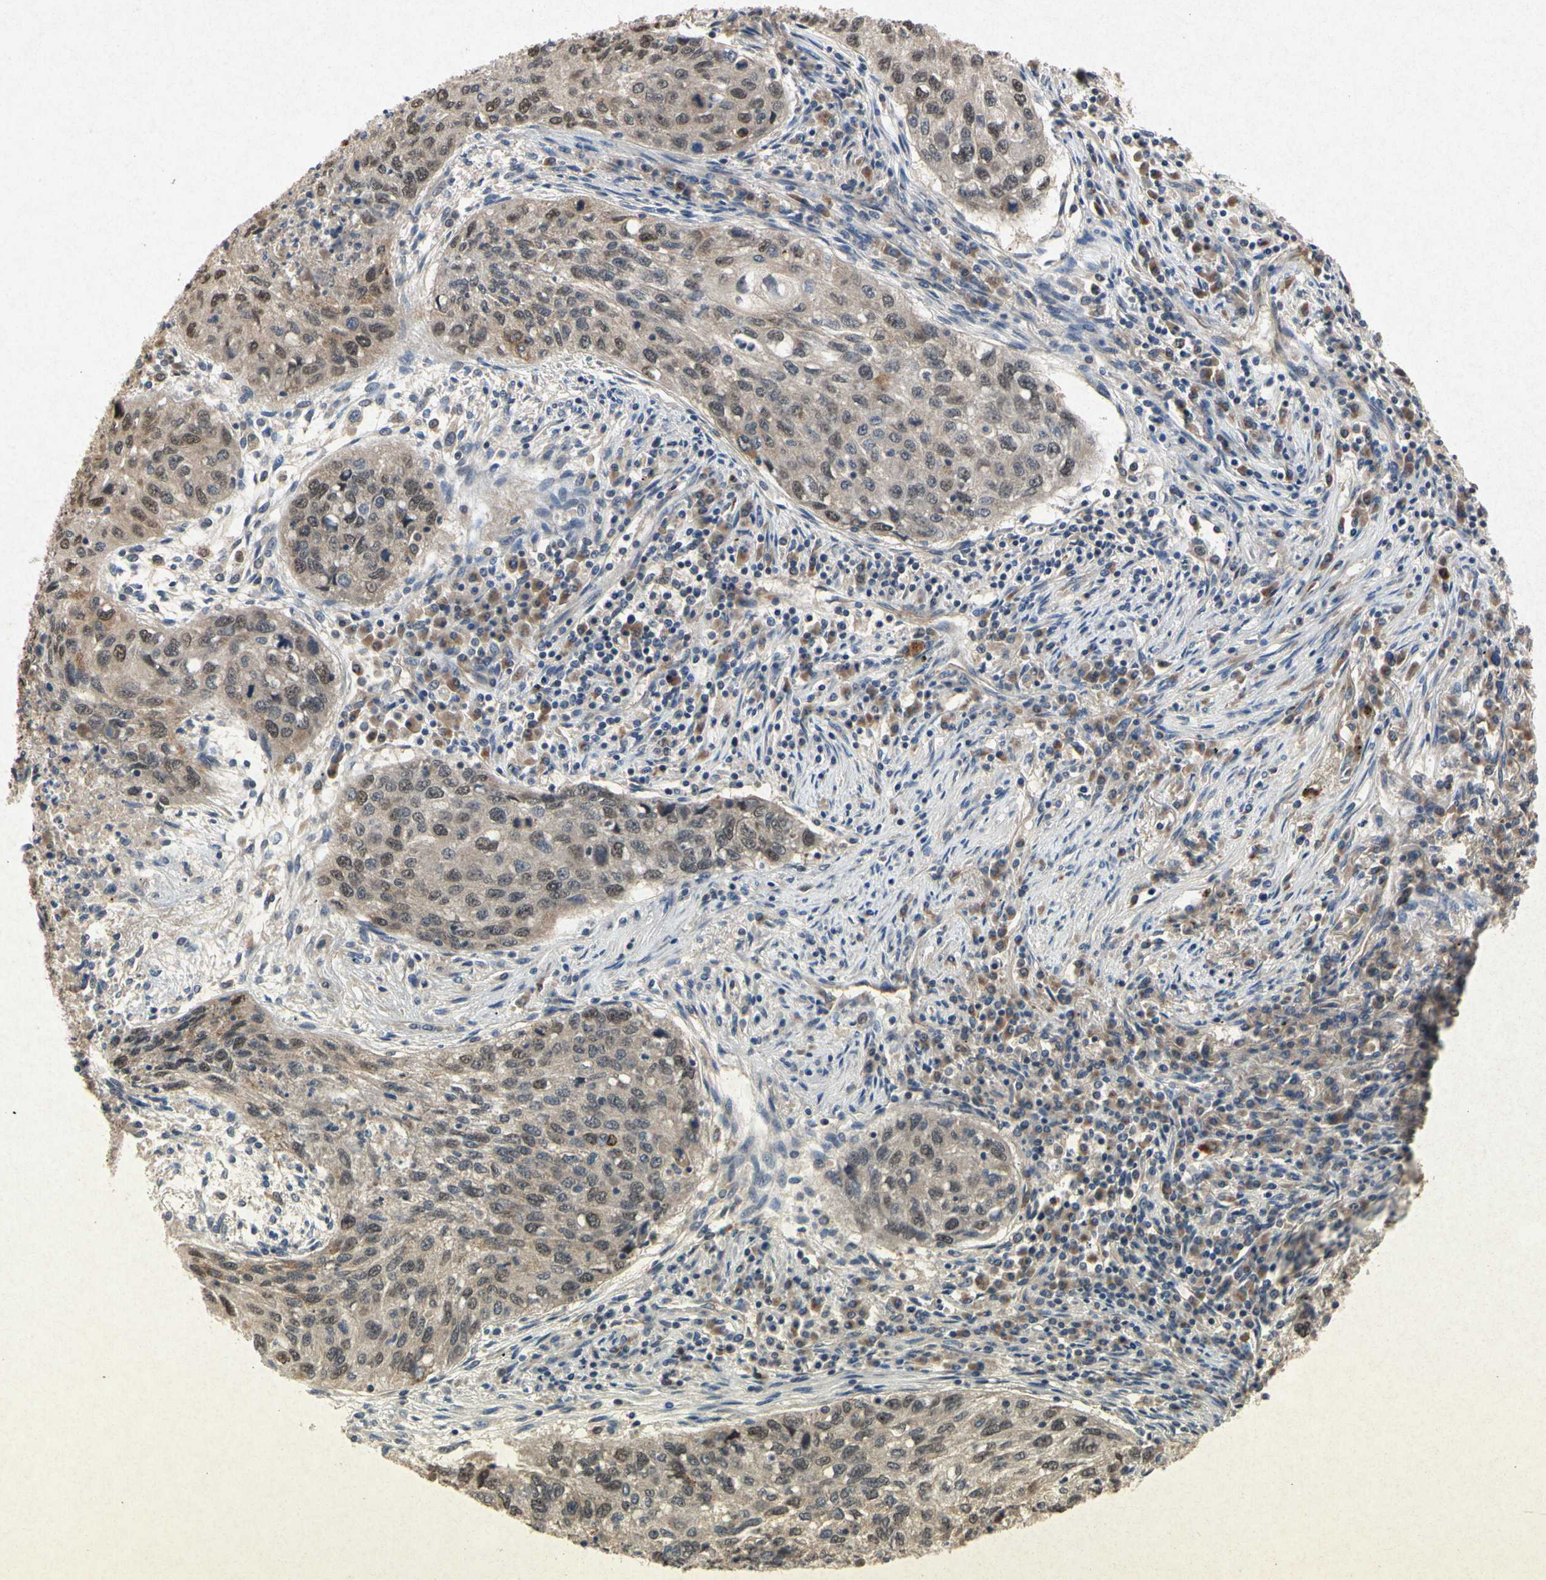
{"staining": {"intensity": "moderate", "quantity": ">75%", "location": "cytoplasmic/membranous,nuclear"}, "tissue": "lung cancer", "cell_type": "Tumor cells", "image_type": "cancer", "snomed": [{"axis": "morphology", "description": "Squamous cell carcinoma, NOS"}, {"axis": "topography", "description": "Lung"}], "caption": "DAB (3,3'-diaminobenzidine) immunohistochemical staining of human lung cancer (squamous cell carcinoma) exhibits moderate cytoplasmic/membranous and nuclear protein staining in about >75% of tumor cells.", "gene": "RPS6KA1", "patient": {"sex": "female", "age": 63}}